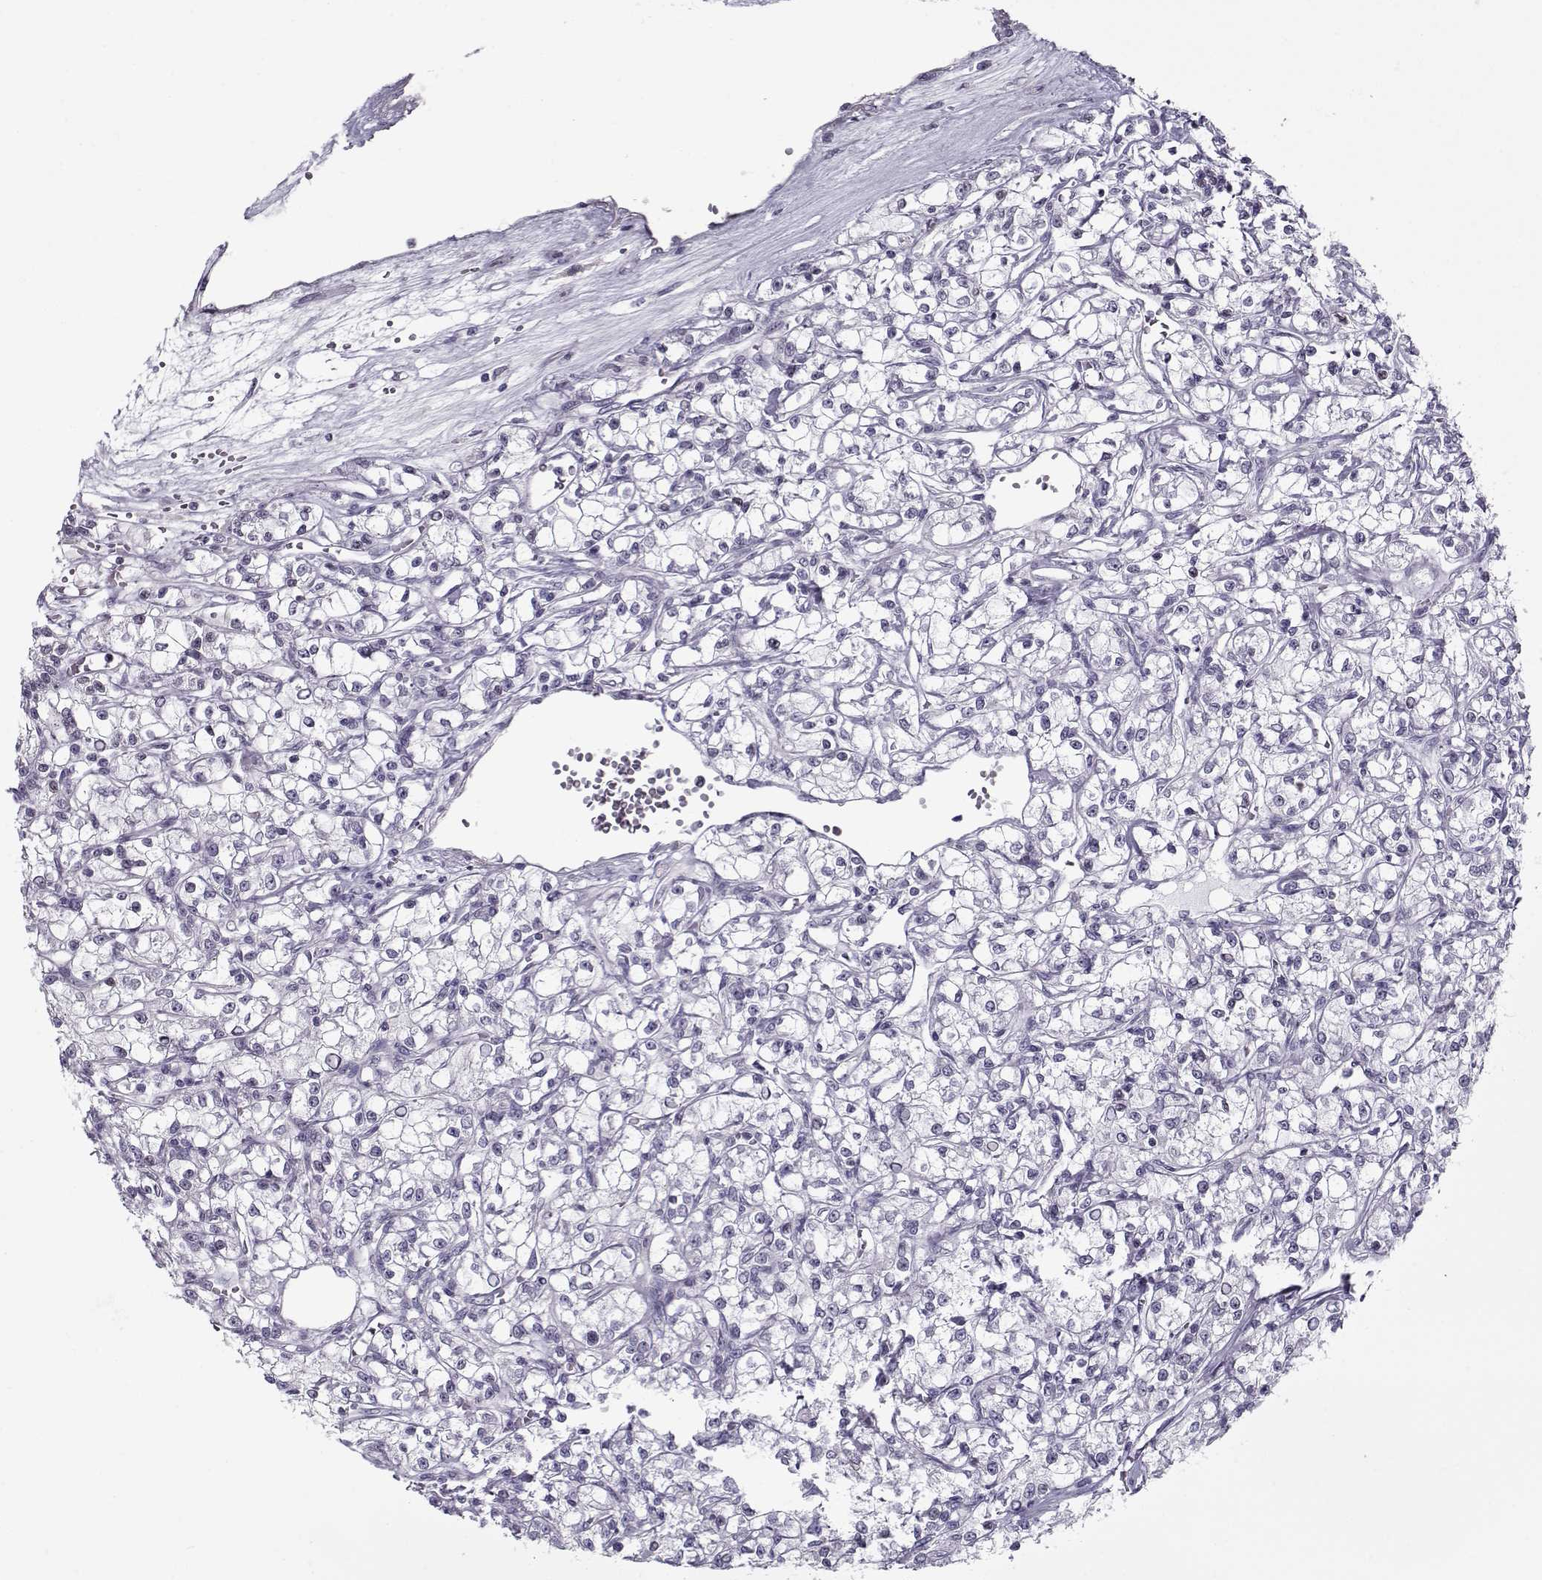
{"staining": {"intensity": "negative", "quantity": "none", "location": "none"}, "tissue": "renal cancer", "cell_type": "Tumor cells", "image_type": "cancer", "snomed": [{"axis": "morphology", "description": "Adenocarcinoma, NOS"}, {"axis": "topography", "description": "Kidney"}], "caption": "Immunohistochemistry micrograph of neoplastic tissue: human renal cancer stained with DAB (3,3'-diaminobenzidine) exhibits no significant protein expression in tumor cells. (IHC, brightfield microscopy, high magnification).", "gene": "CIBAR1", "patient": {"sex": "female", "age": 59}}